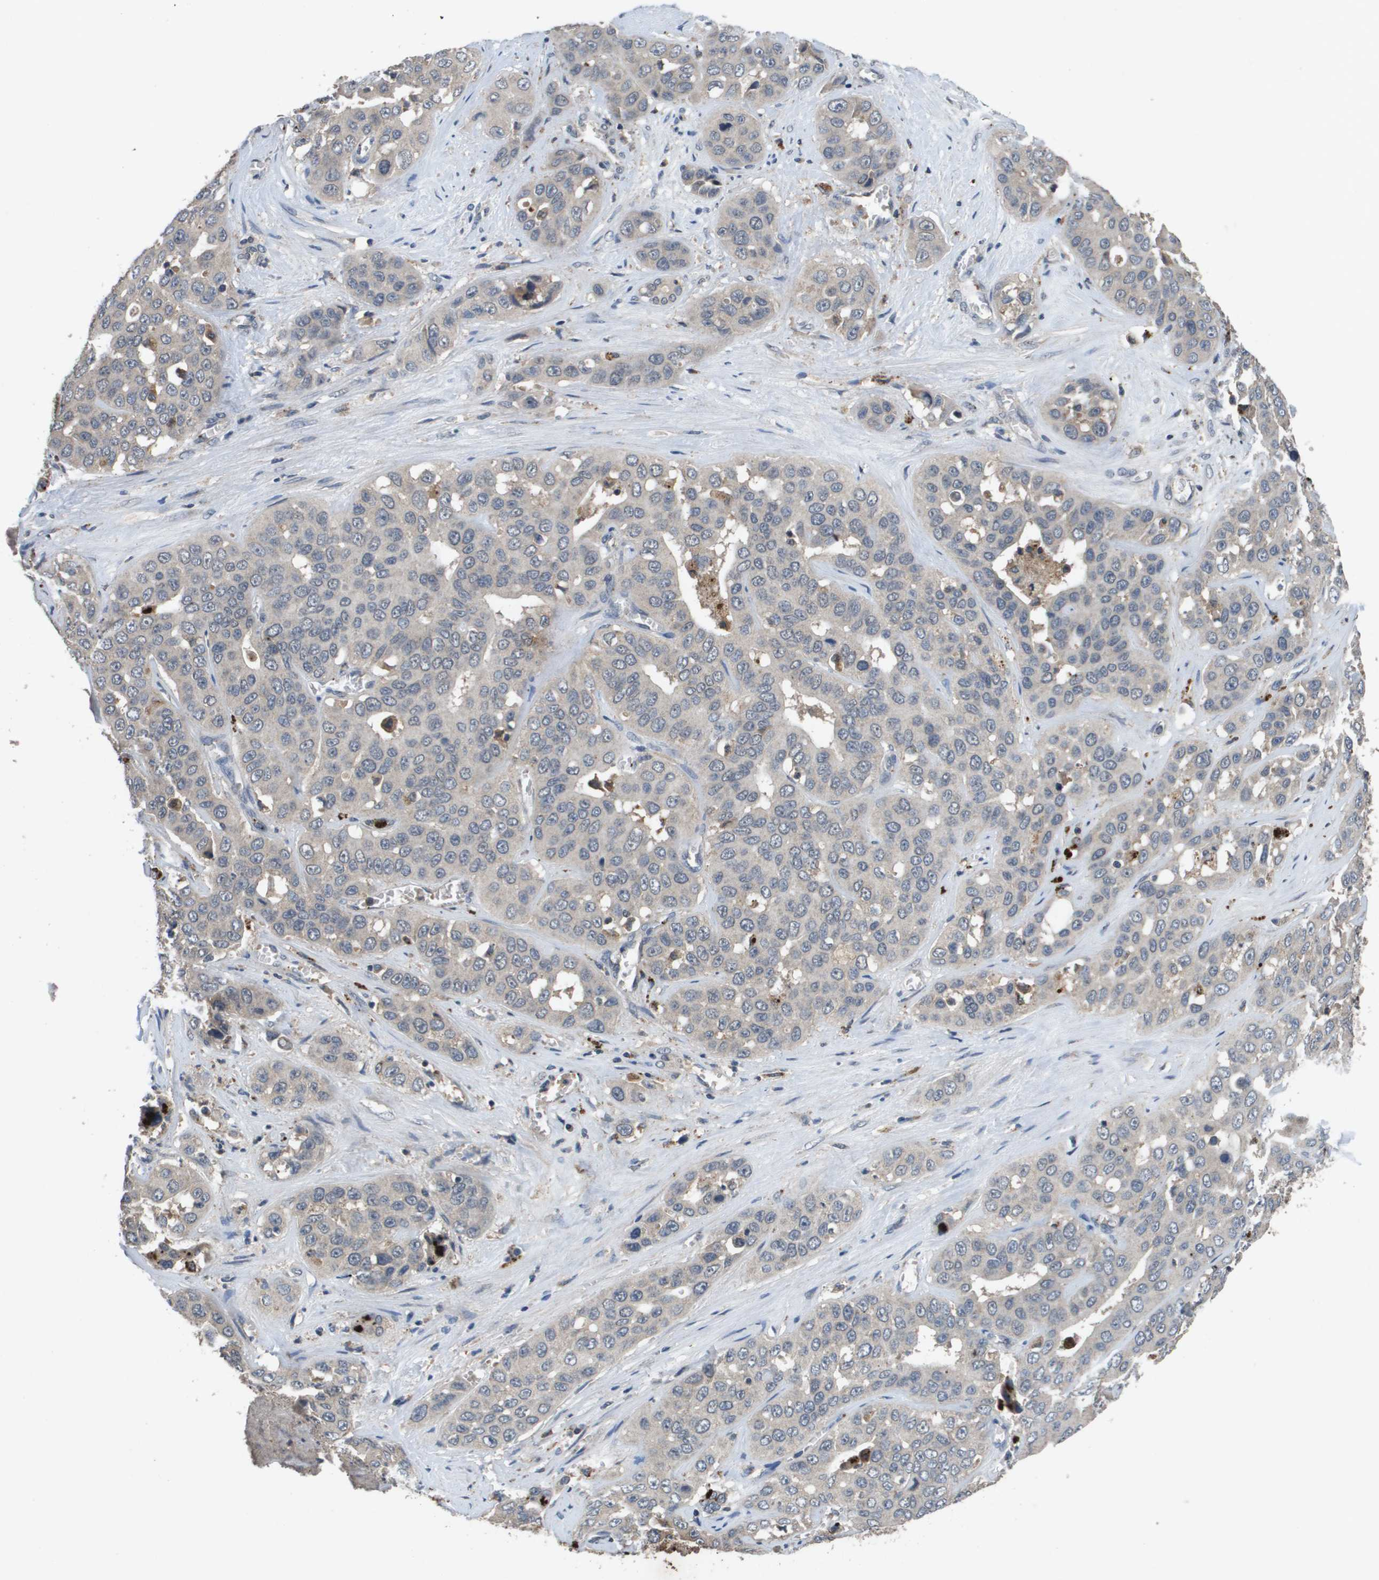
{"staining": {"intensity": "weak", "quantity": "<25%", "location": "cytoplasmic/membranous"}, "tissue": "liver cancer", "cell_type": "Tumor cells", "image_type": "cancer", "snomed": [{"axis": "morphology", "description": "Cholangiocarcinoma"}, {"axis": "topography", "description": "Liver"}], "caption": "Immunohistochemical staining of cholangiocarcinoma (liver) demonstrates no significant expression in tumor cells.", "gene": "PROC", "patient": {"sex": "female", "age": 52}}